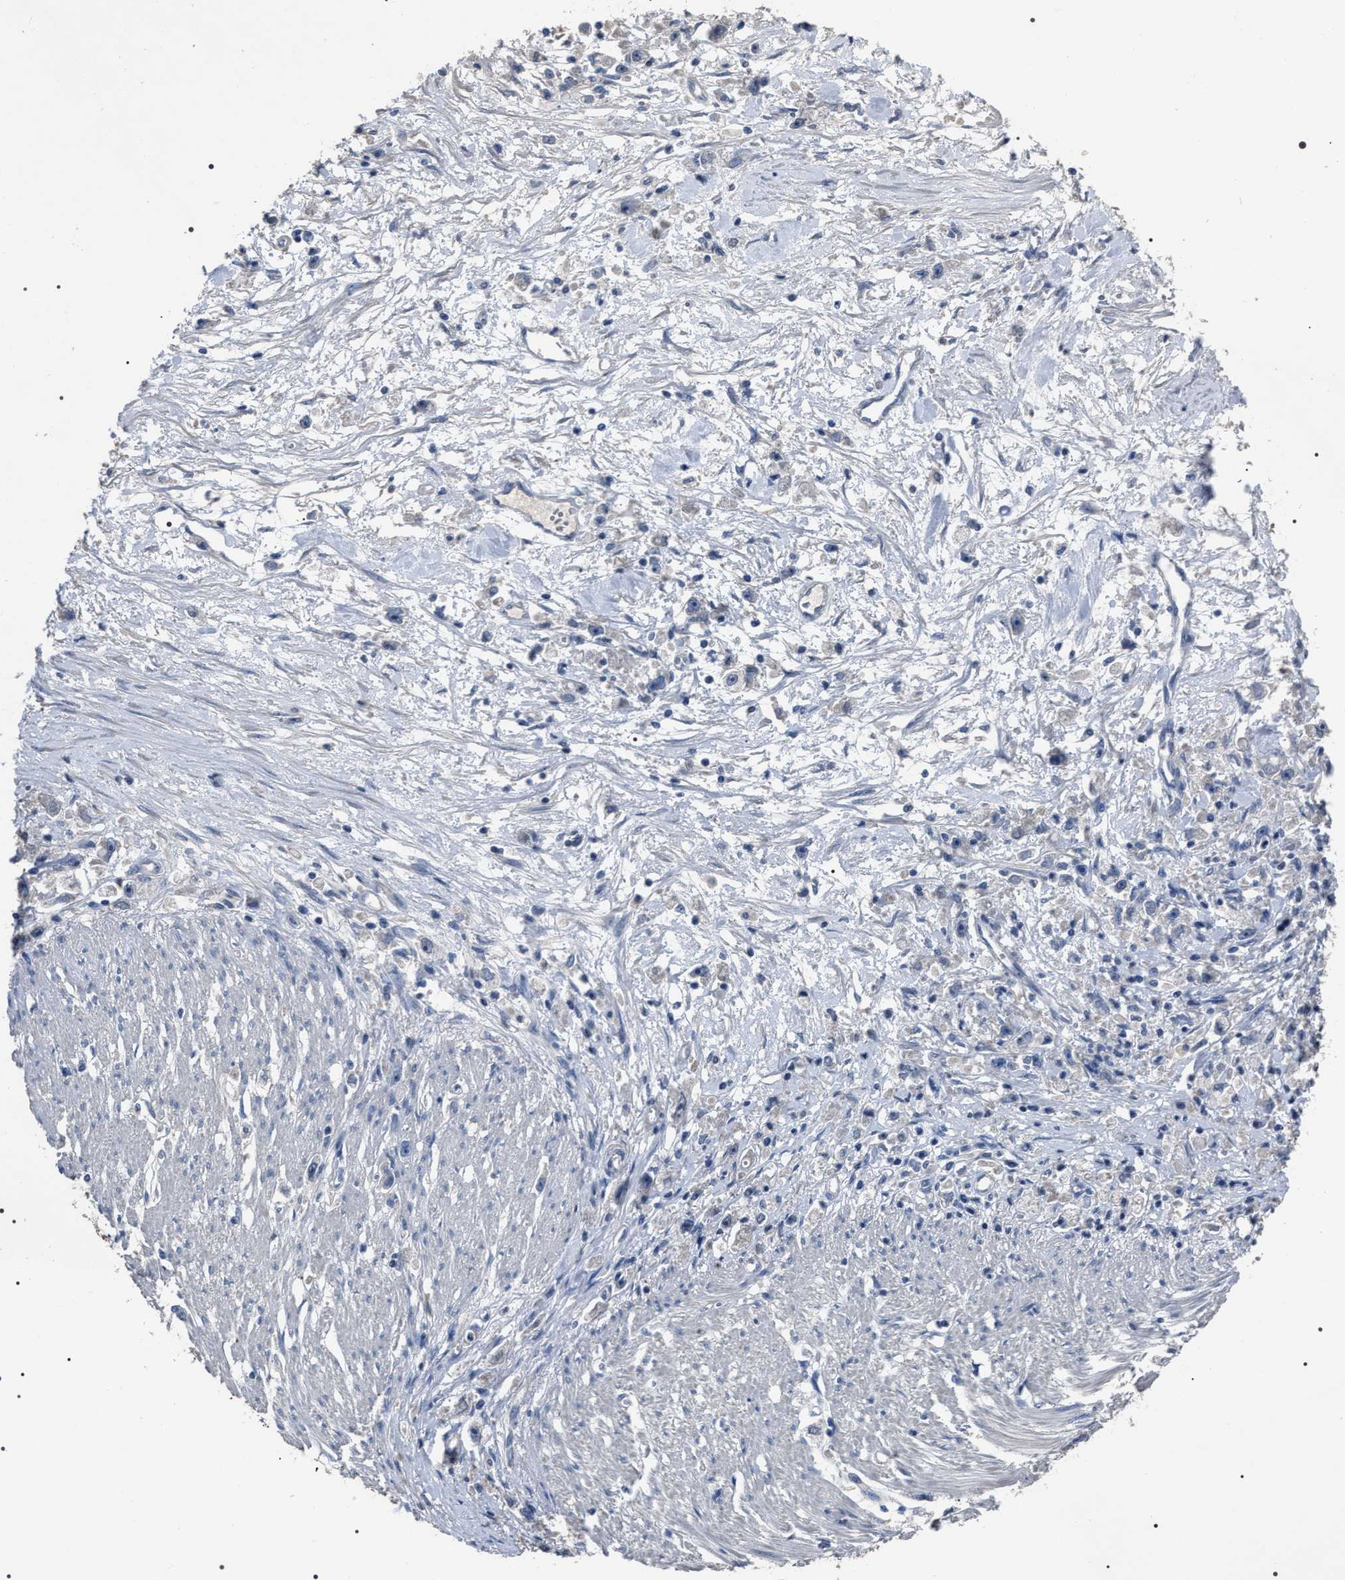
{"staining": {"intensity": "negative", "quantity": "none", "location": "none"}, "tissue": "stomach cancer", "cell_type": "Tumor cells", "image_type": "cancer", "snomed": [{"axis": "morphology", "description": "Adenocarcinoma, NOS"}, {"axis": "topography", "description": "Stomach"}], "caption": "This photomicrograph is of stomach cancer stained with IHC to label a protein in brown with the nuclei are counter-stained blue. There is no positivity in tumor cells. (DAB immunohistochemistry (IHC) with hematoxylin counter stain).", "gene": "TRIM54", "patient": {"sex": "female", "age": 59}}